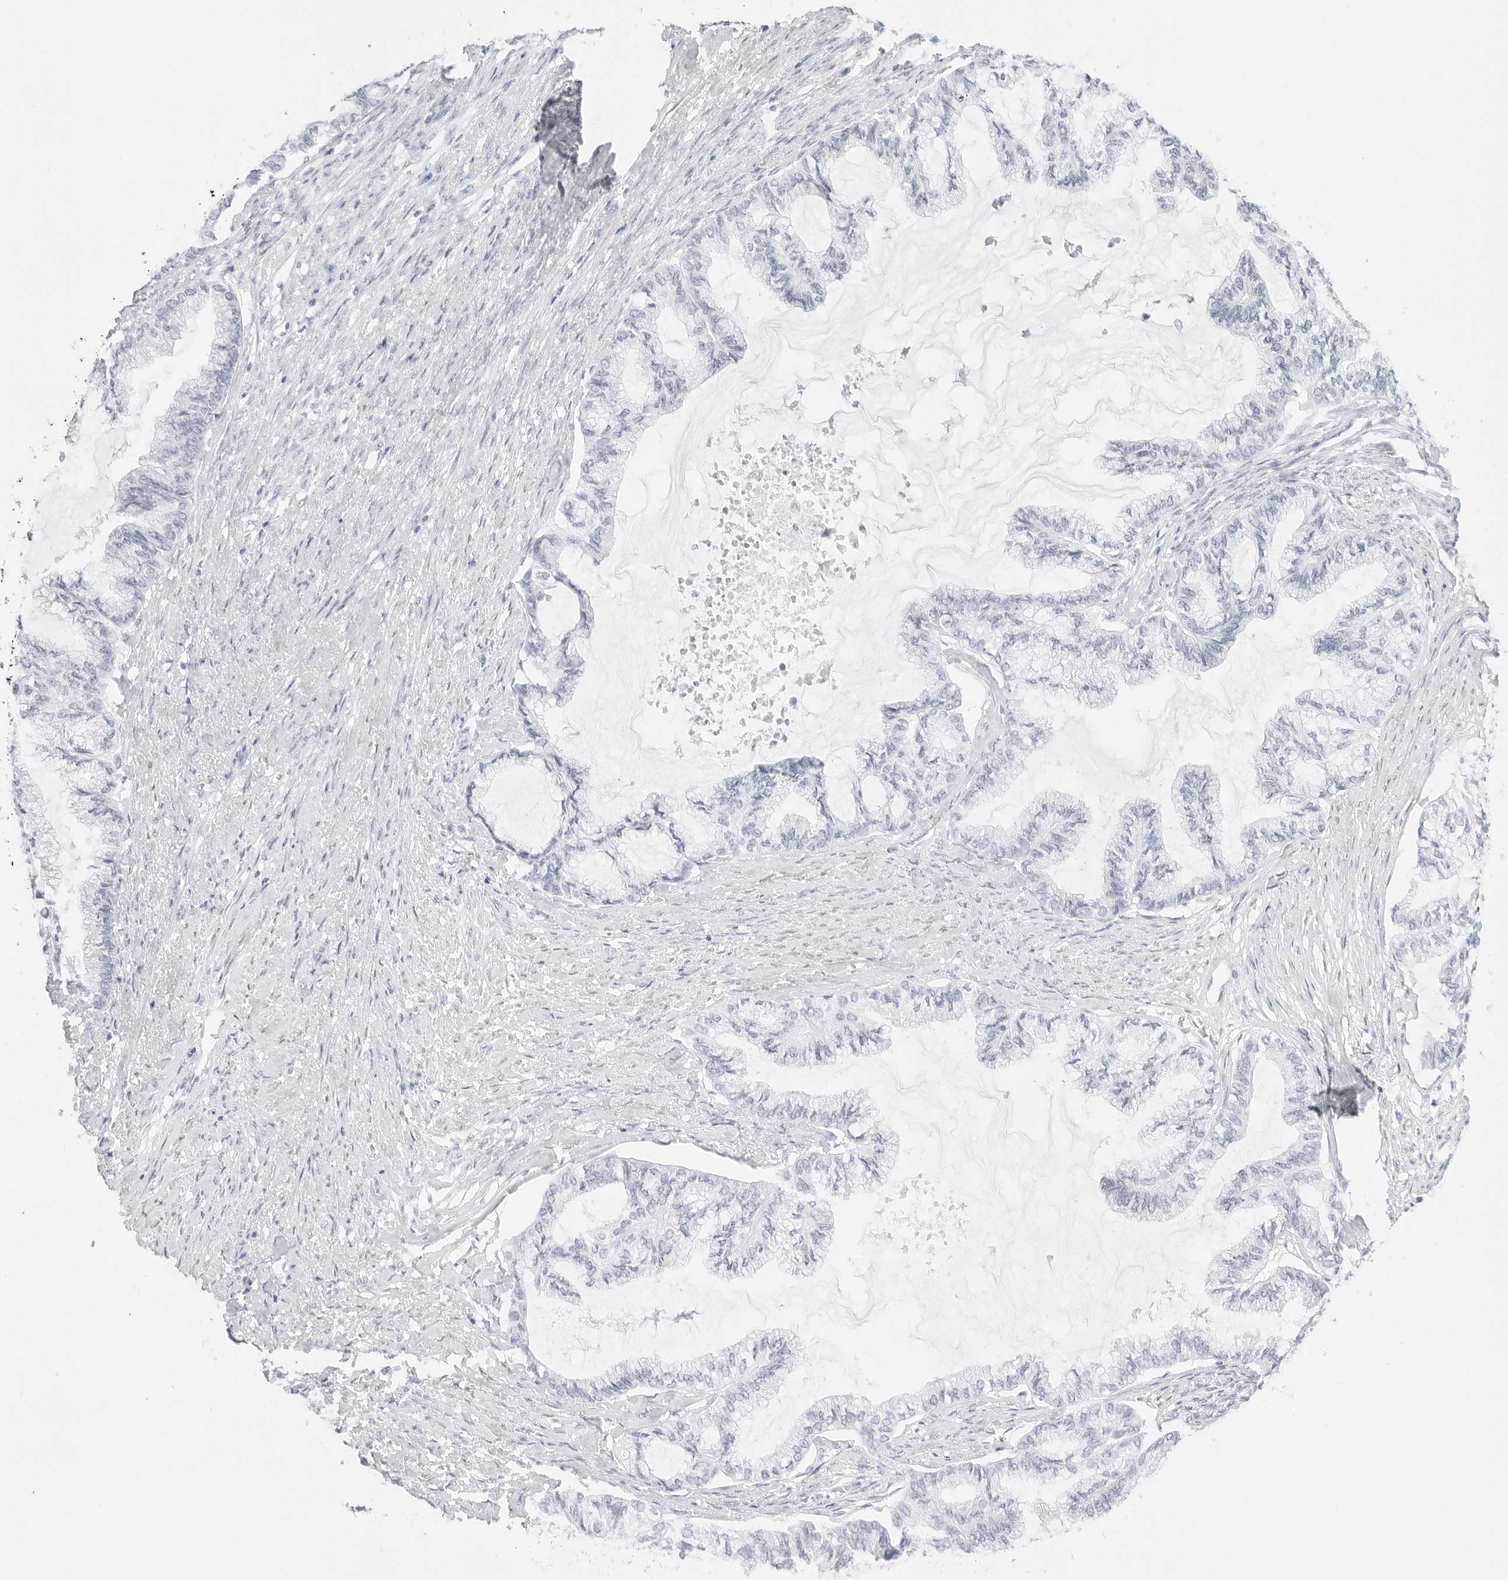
{"staining": {"intensity": "negative", "quantity": "none", "location": "none"}, "tissue": "endometrial cancer", "cell_type": "Tumor cells", "image_type": "cancer", "snomed": [{"axis": "morphology", "description": "Adenocarcinoma, NOS"}, {"axis": "topography", "description": "Endometrium"}], "caption": "Tumor cells are negative for brown protein staining in endometrial adenocarcinoma. (Stains: DAB (3,3'-diaminobenzidine) IHC with hematoxylin counter stain, Microscopy: brightfield microscopy at high magnification).", "gene": "TFF2", "patient": {"sex": "female", "age": 86}}